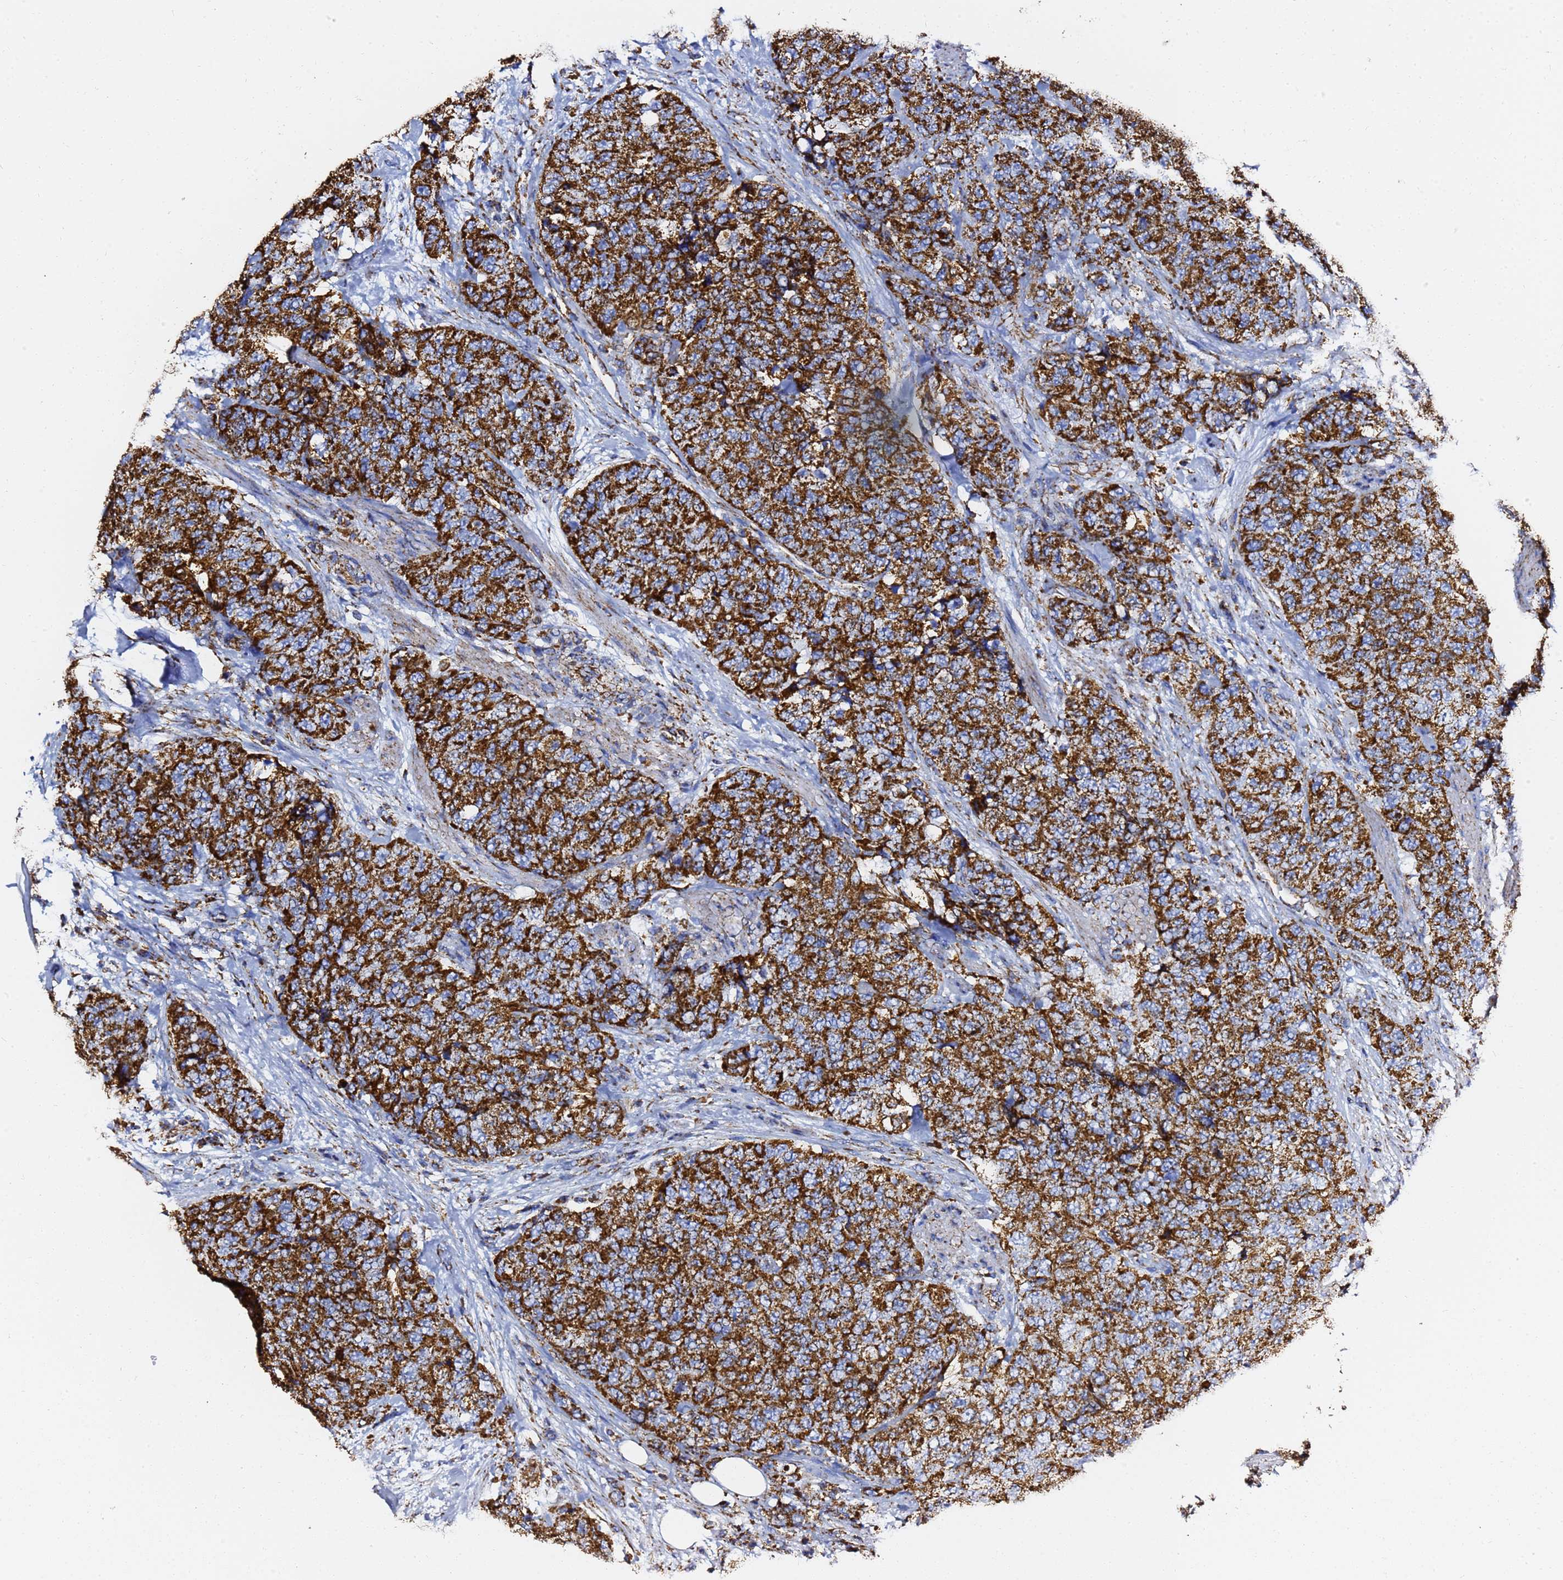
{"staining": {"intensity": "strong", "quantity": ">75%", "location": "cytoplasmic/membranous"}, "tissue": "urothelial cancer", "cell_type": "Tumor cells", "image_type": "cancer", "snomed": [{"axis": "morphology", "description": "Urothelial carcinoma, High grade"}, {"axis": "topography", "description": "Urinary bladder"}], "caption": "High-power microscopy captured an IHC histopathology image of urothelial cancer, revealing strong cytoplasmic/membranous positivity in about >75% of tumor cells.", "gene": "PHB2", "patient": {"sex": "female", "age": 78}}